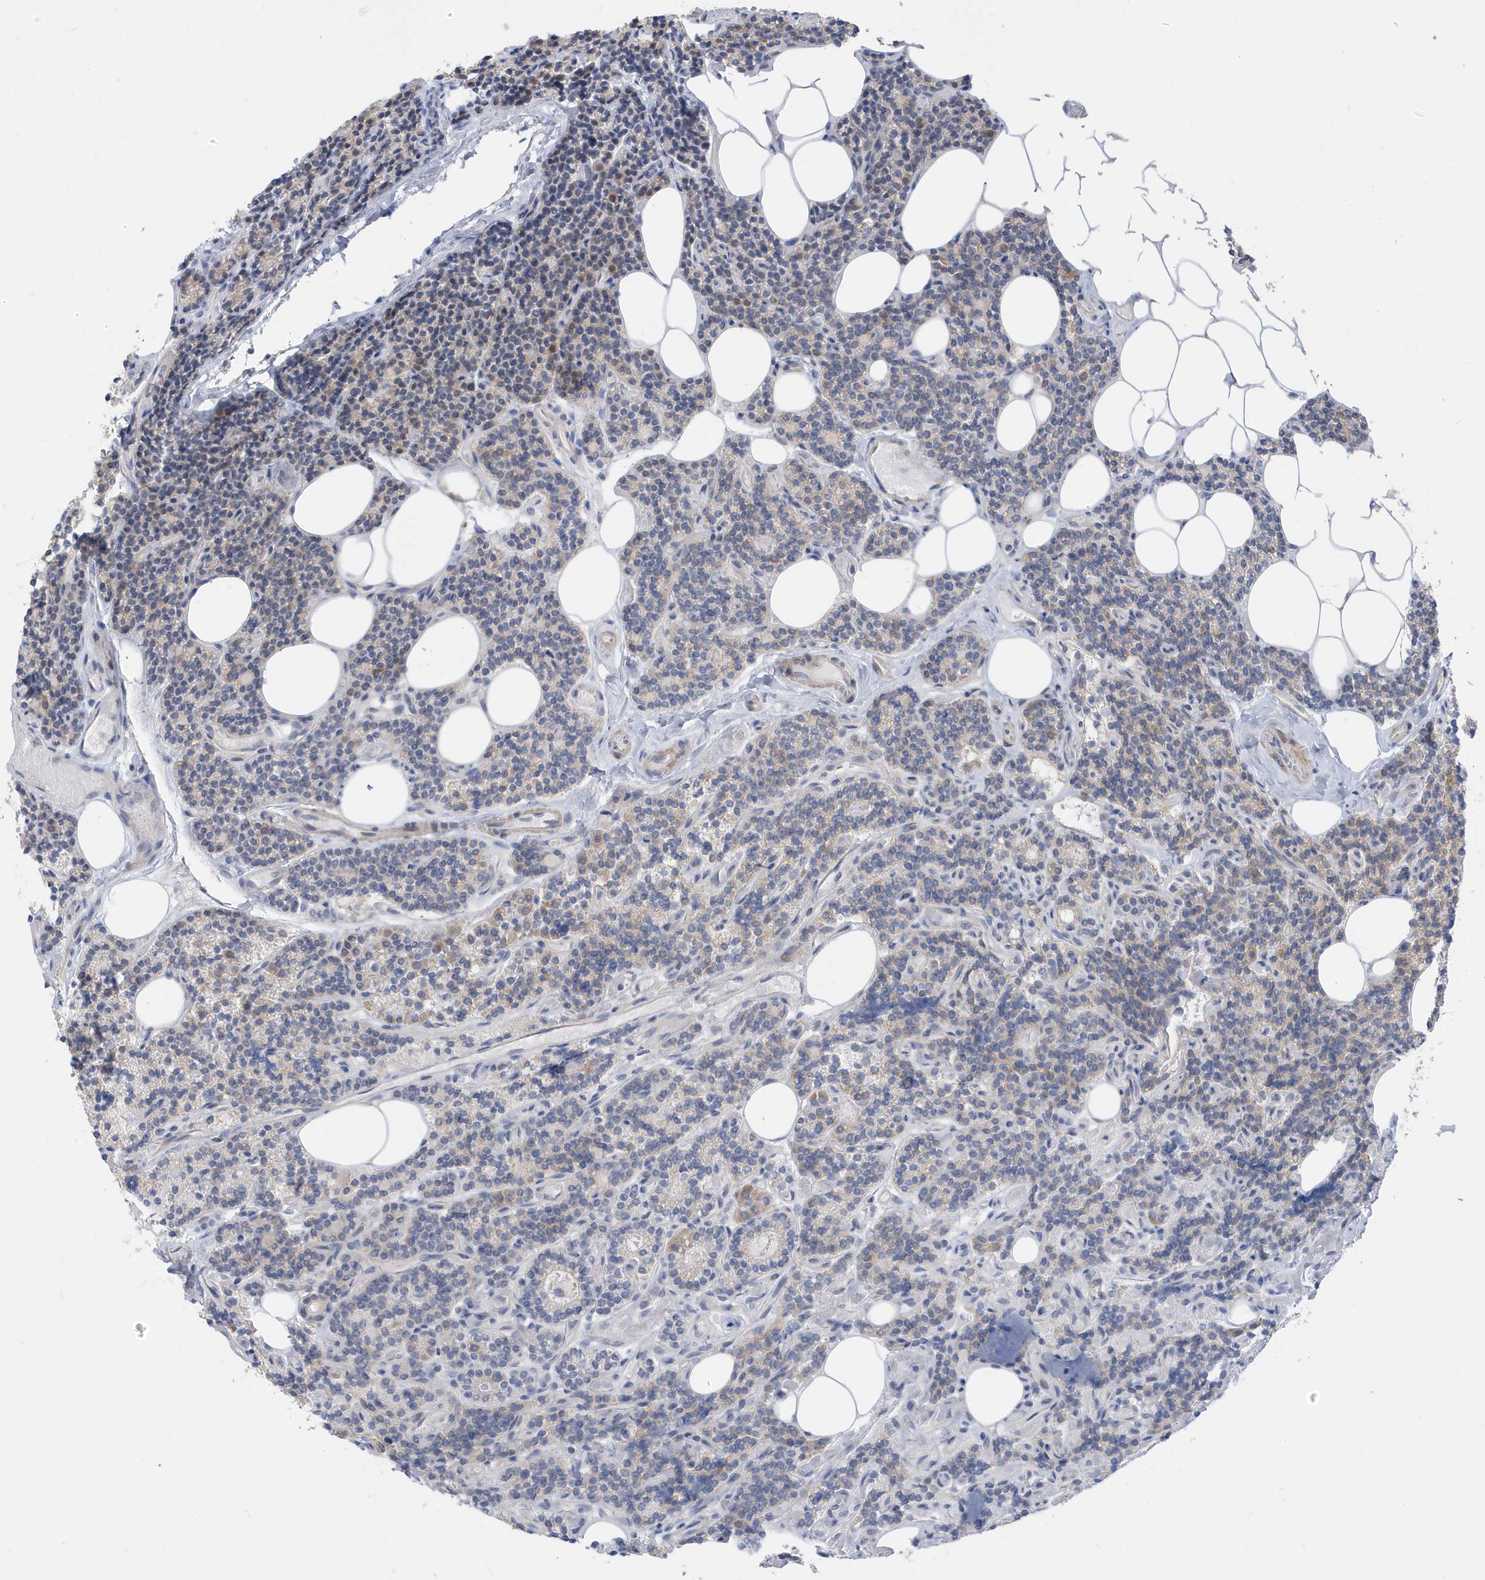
{"staining": {"intensity": "weak", "quantity": "<25%", "location": "cytoplasmic/membranous"}, "tissue": "parathyroid gland", "cell_type": "Glandular cells", "image_type": "normal", "snomed": [{"axis": "morphology", "description": "Normal tissue, NOS"}, {"axis": "topography", "description": "Parathyroid gland"}], "caption": "An immunohistochemistry micrograph of benign parathyroid gland is shown. There is no staining in glandular cells of parathyroid gland.", "gene": "ATP13A5", "patient": {"sex": "female", "age": 43}}